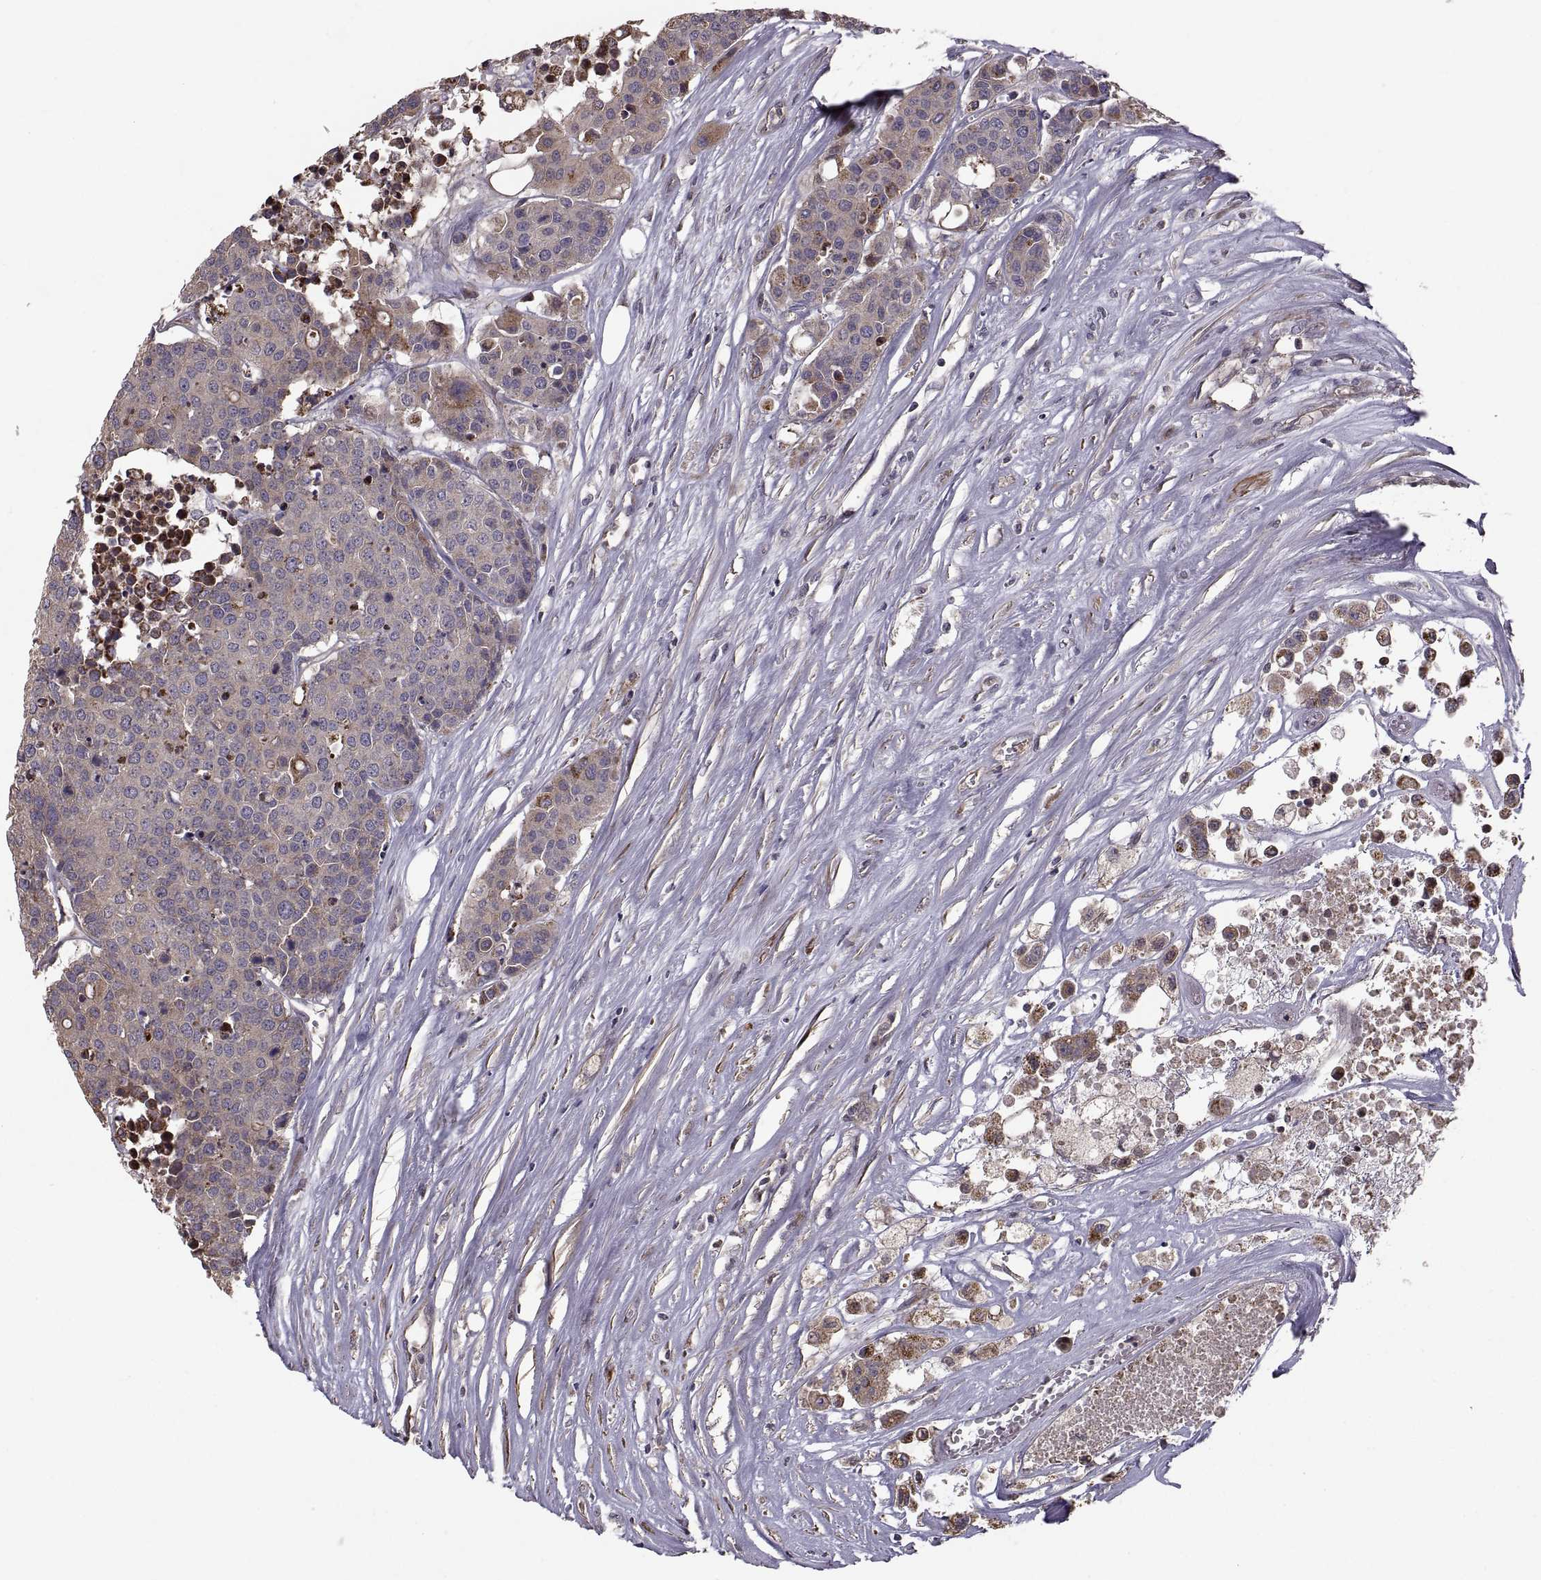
{"staining": {"intensity": "weak", "quantity": ">75%", "location": "cytoplasmic/membranous"}, "tissue": "carcinoid", "cell_type": "Tumor cells", "image_type": "cancer", "snomed": [{"axis": "morphology", "description": "Carcinoid, malignant, NOS"}, {"axis": "topography", "description": "Colon"}], "caption": "DAB immunohistochemical staining of carcinoid reveals weak cytoplasmic/membranous protein expression in about >75% of tumor cells.", "gene": "PMM2", "patient": {"sex": "male", "age": 81}}